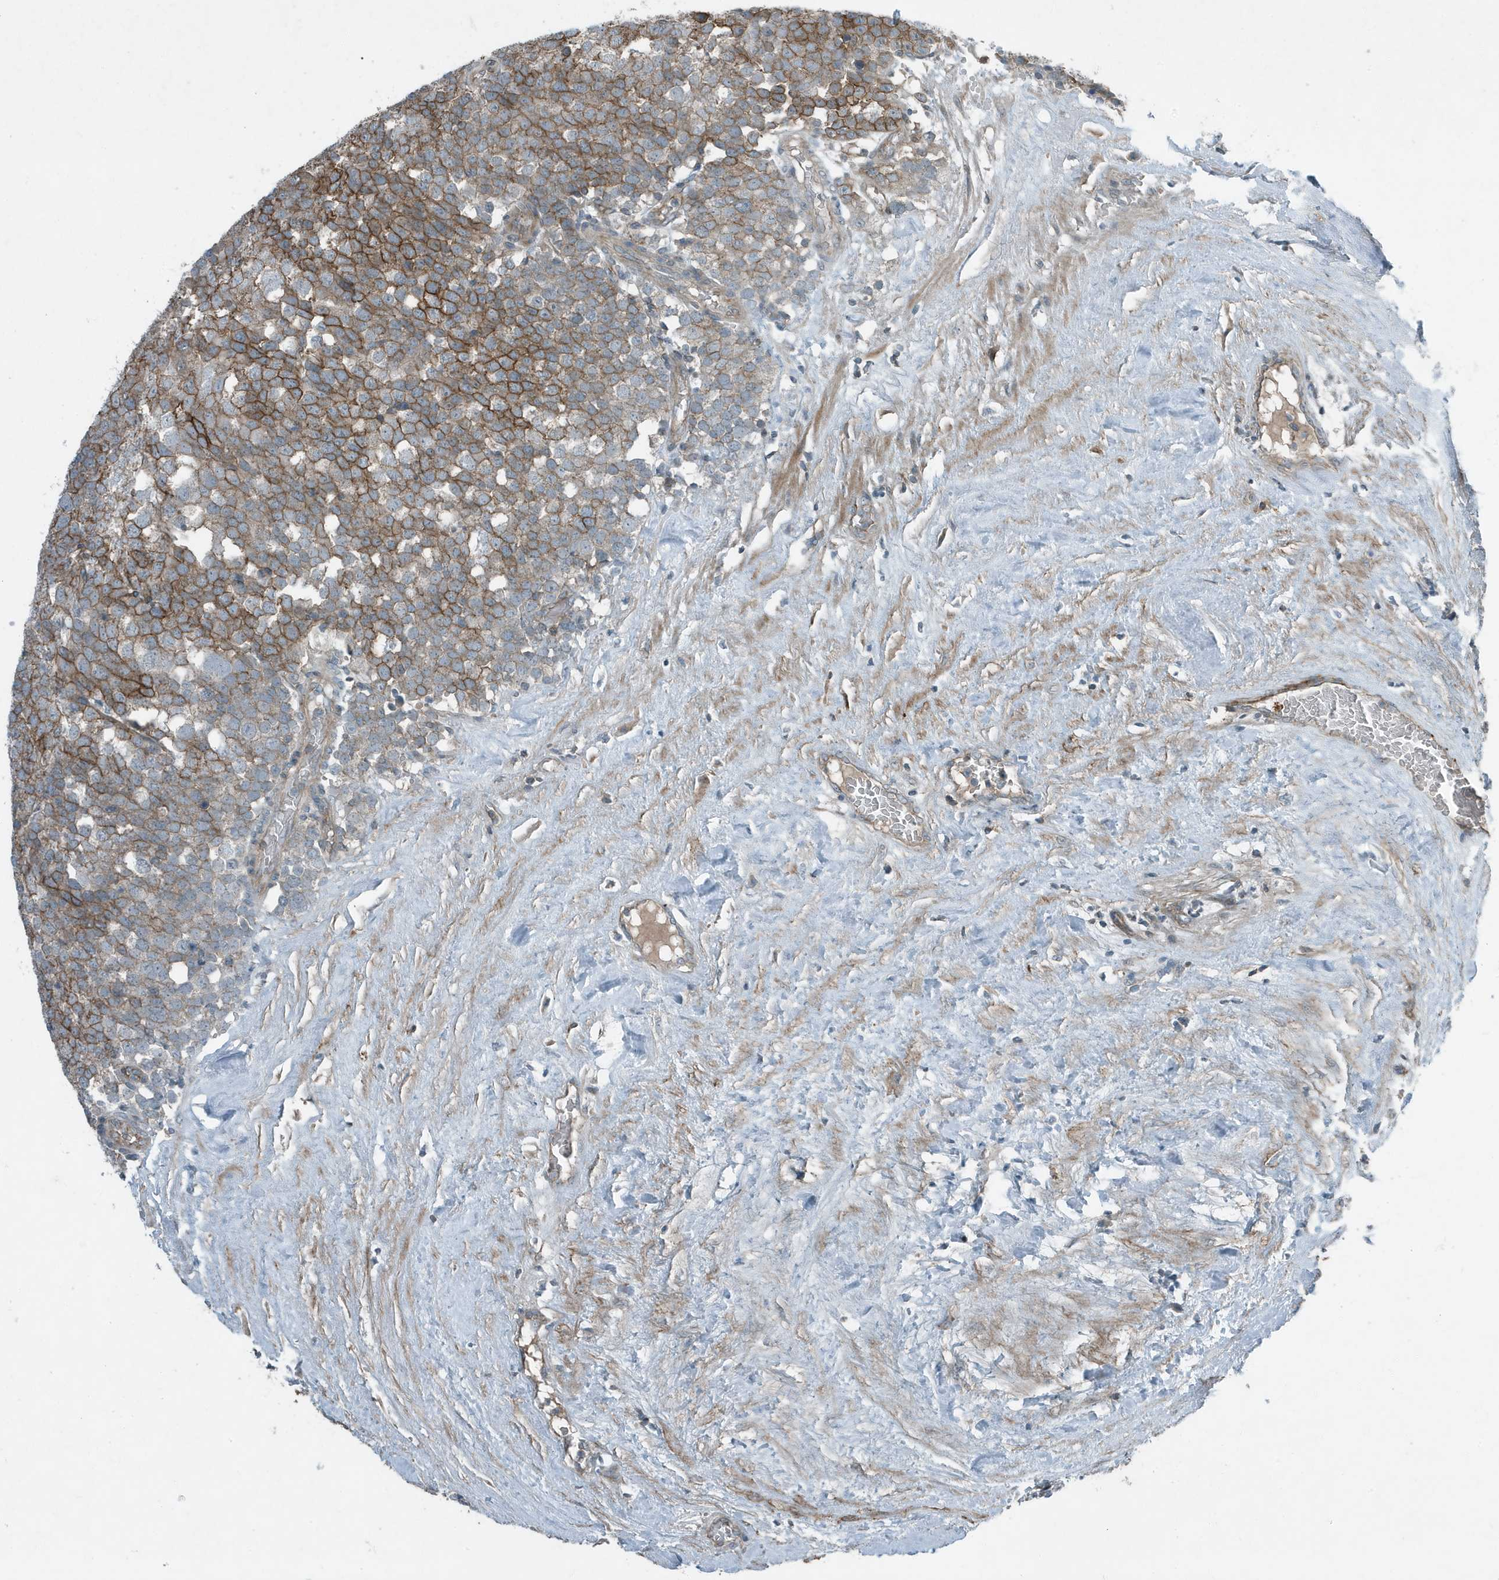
{"staining": {"intensity": "moderate", "quantity": ">75%", "location": "cytoplasmic/membranous"}, "tissue": "testis cancer", "cell_type": "Tumor cells", "image_type": "cancer", "snomed": [{"axis": "morphology", "description": "Seminoma, NOS"}, {"axis": "topography", "description": "Testis"}], "caption": "Protein analysis of testis cancer (seminoma) tissue demonstrates moderate cytoplasmic/membranous positivity in approximately >75% of tumor cells. (Stains: DAB (3,3'-diaminobenzidine) in brown, nuclei in blue, Microscopy: brightfield microscopy at high magnification).", "gene": "DAPP1", "patient": {"sex": "male", "age": 71}}